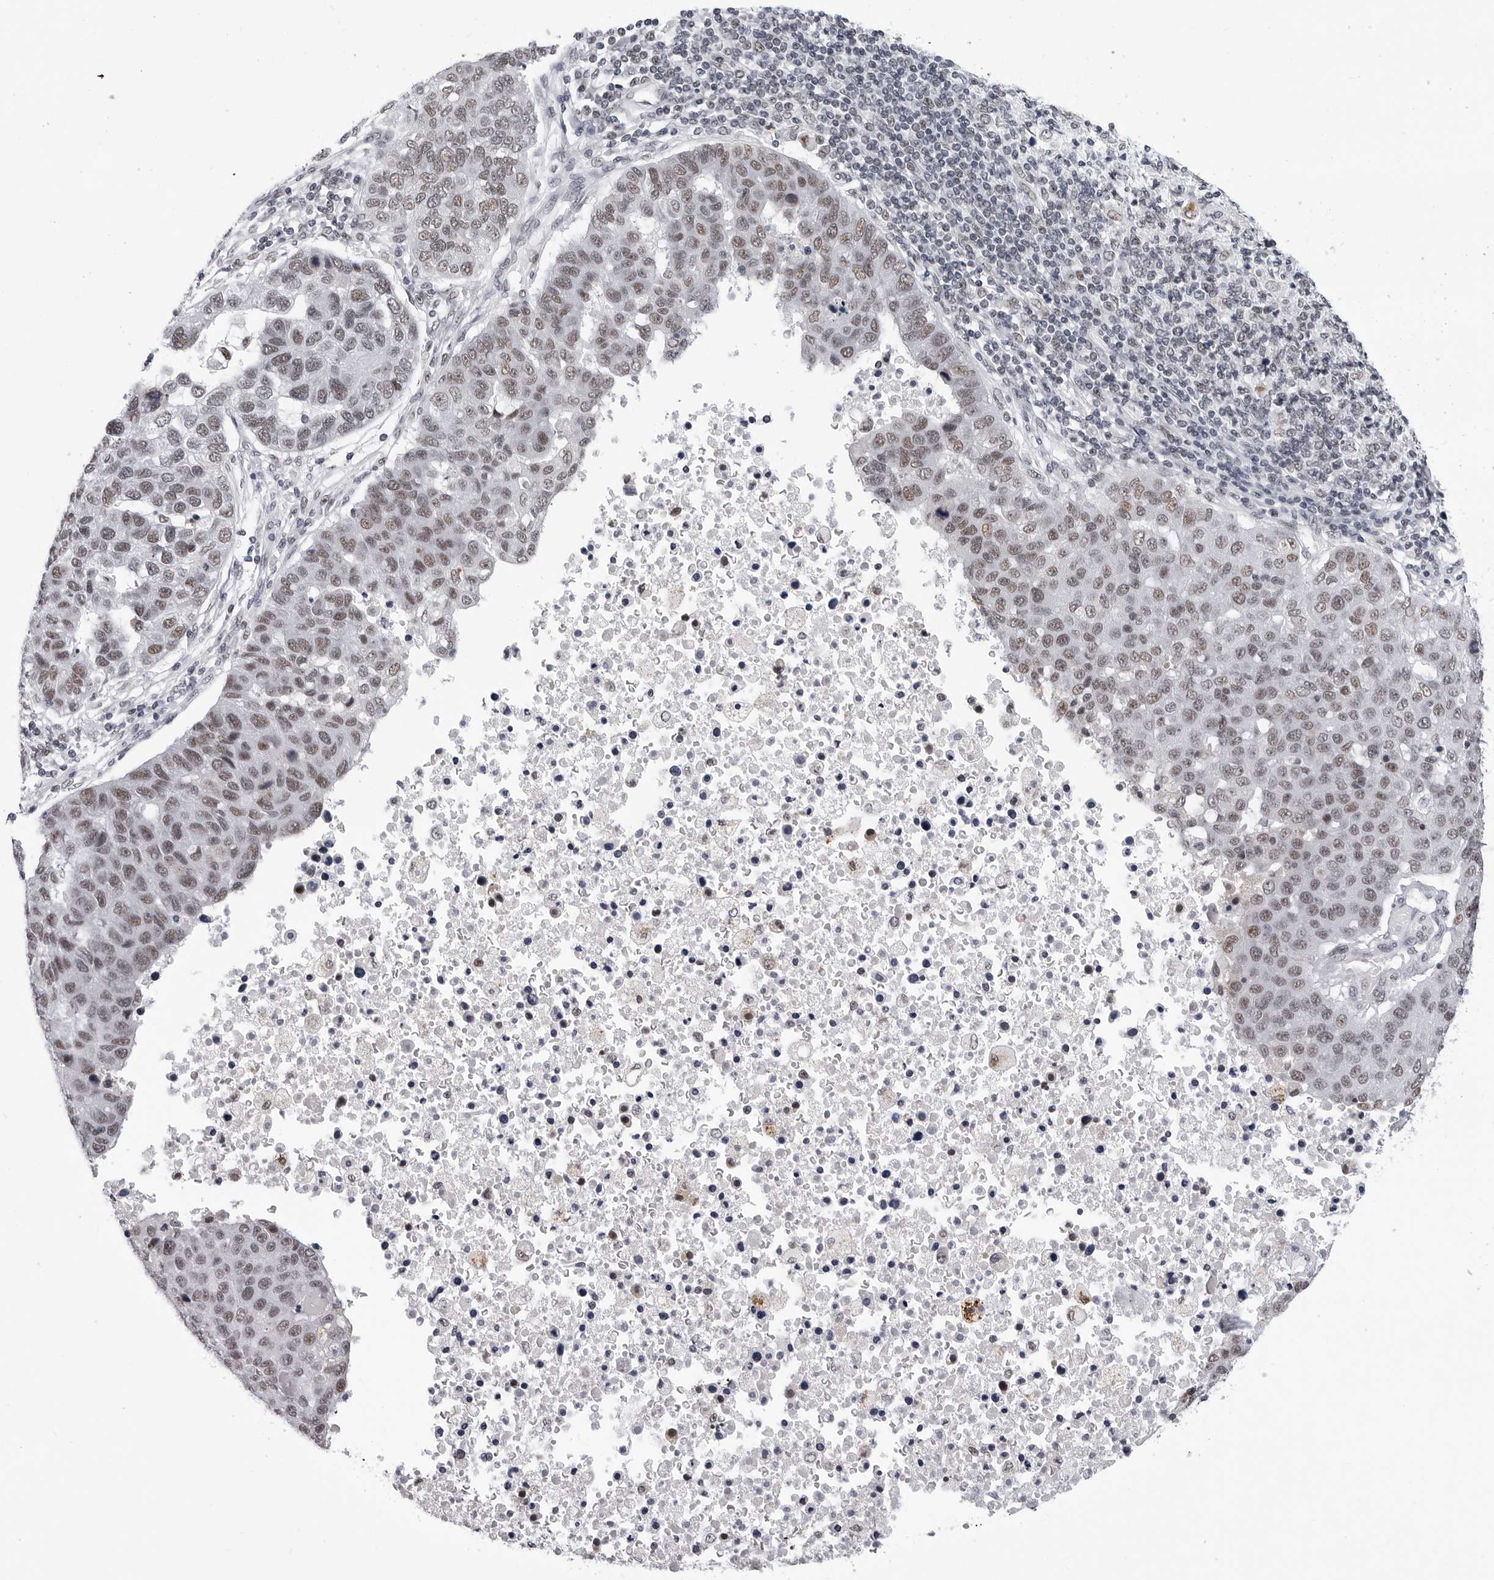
{"staining": {"intensity": "moderate", "quantity": ">75%", "location": "nuclear"}, "tissue": "pancreatic cancer", "cell_type": "Tumor cells", "image_type": "cancer", "snomed": [{"axis": "morphology", "description": "Adenocarcinoma, NOS"}, {"axis": "topography", "description": "Pancreas"}], "caption": "Immunohistochemical staining of adenocarcinoma (pancreatic) reveals medium levels of moderate nuclear expression in approximately >75% of tumor cells.", "gene": "SF3B4", "patient": {"sex": "female", "age": 61}}